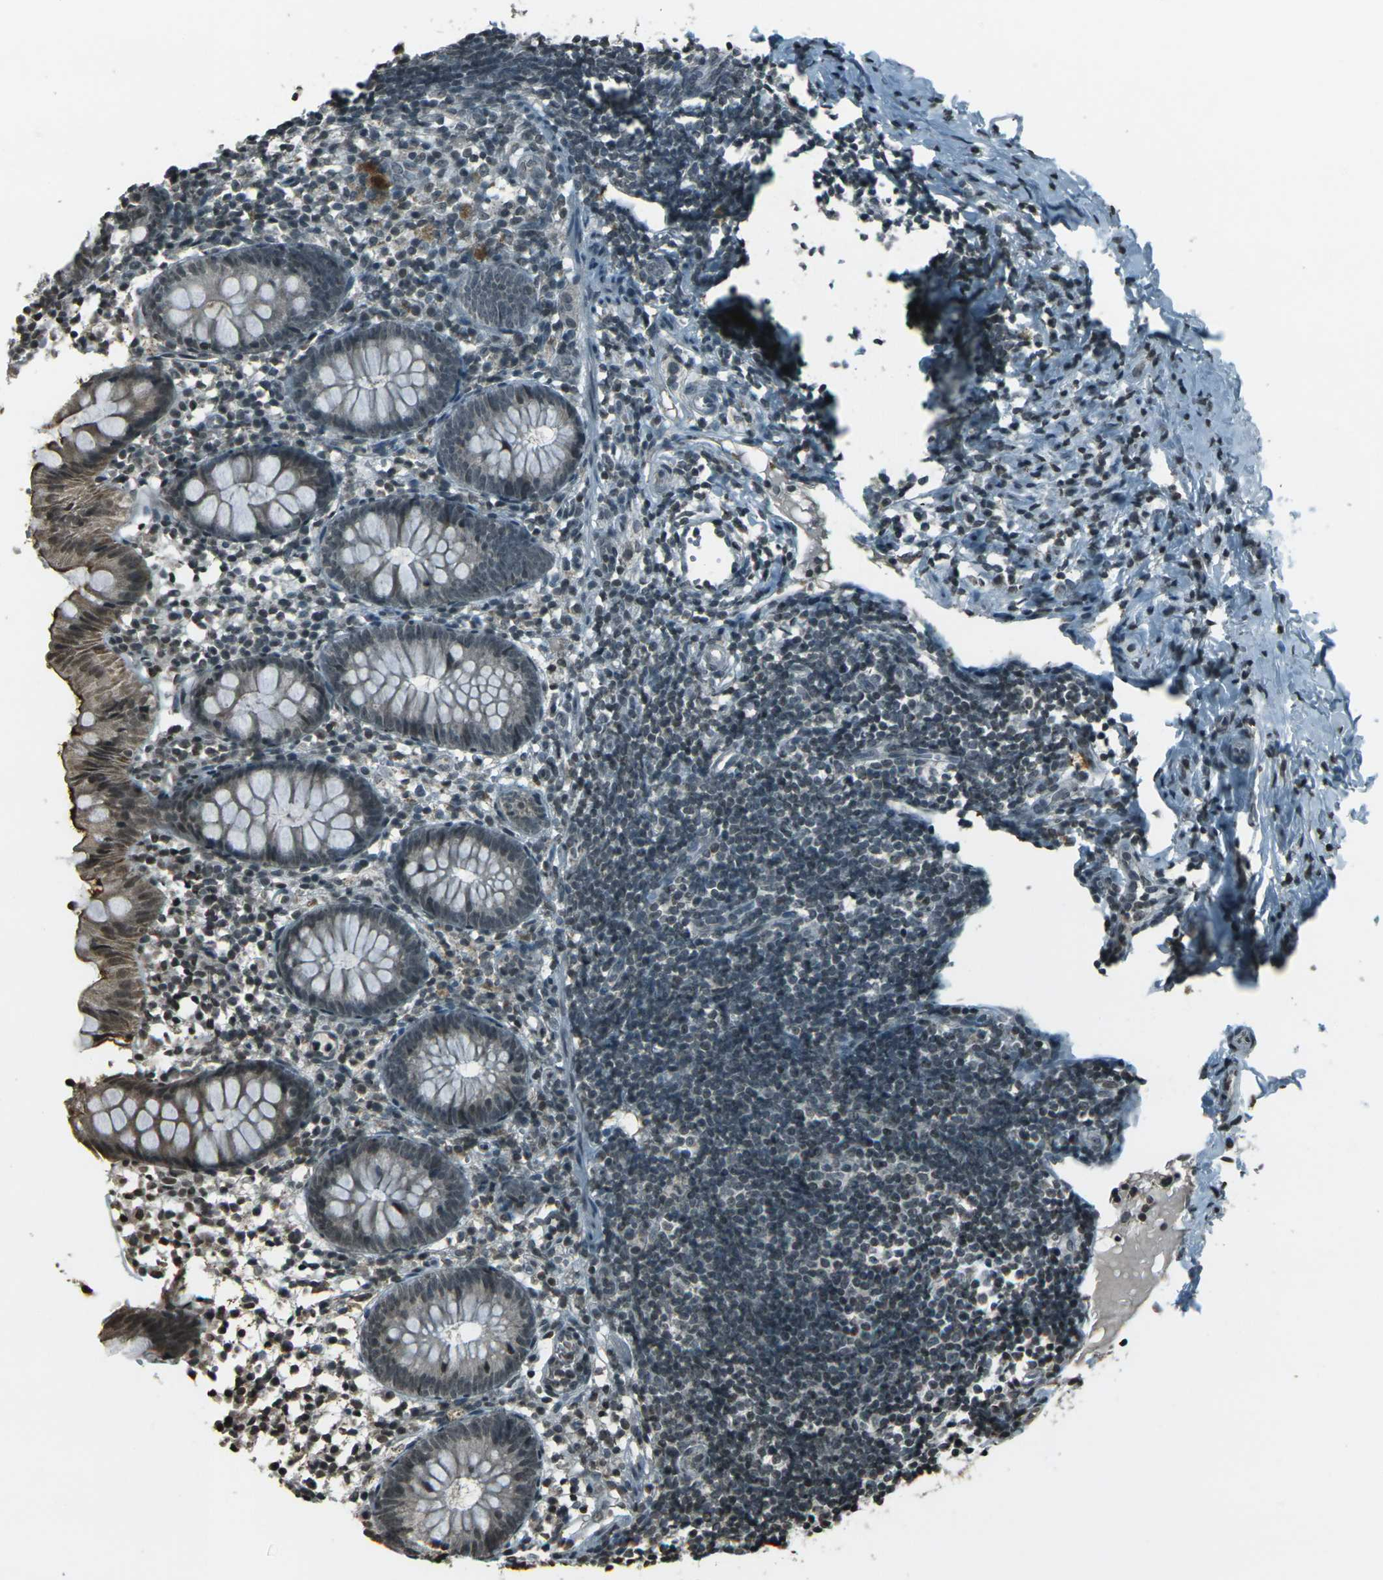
{"staining": {"intensity": "weak", "quantity": "25%-75%", "location": "cytoplasmic/membranous"}, "tissue": "appendix", "cell_type": "Glandular cells", "image_type": "normal", "snomed": [{"axis": "morphology", "description": "Normal tissue, NOS"}, {"axis": "topography", "description": "Appendix"}], "caption": "IHC micrograph of benign appendix stained for a protein (brown), which shows low levels of weak cytoplasmic/membranous expression in about 25%-75% of glandular cells.", "gene": "PRPF8", "patient": {"sex": "female", "age": 20}}